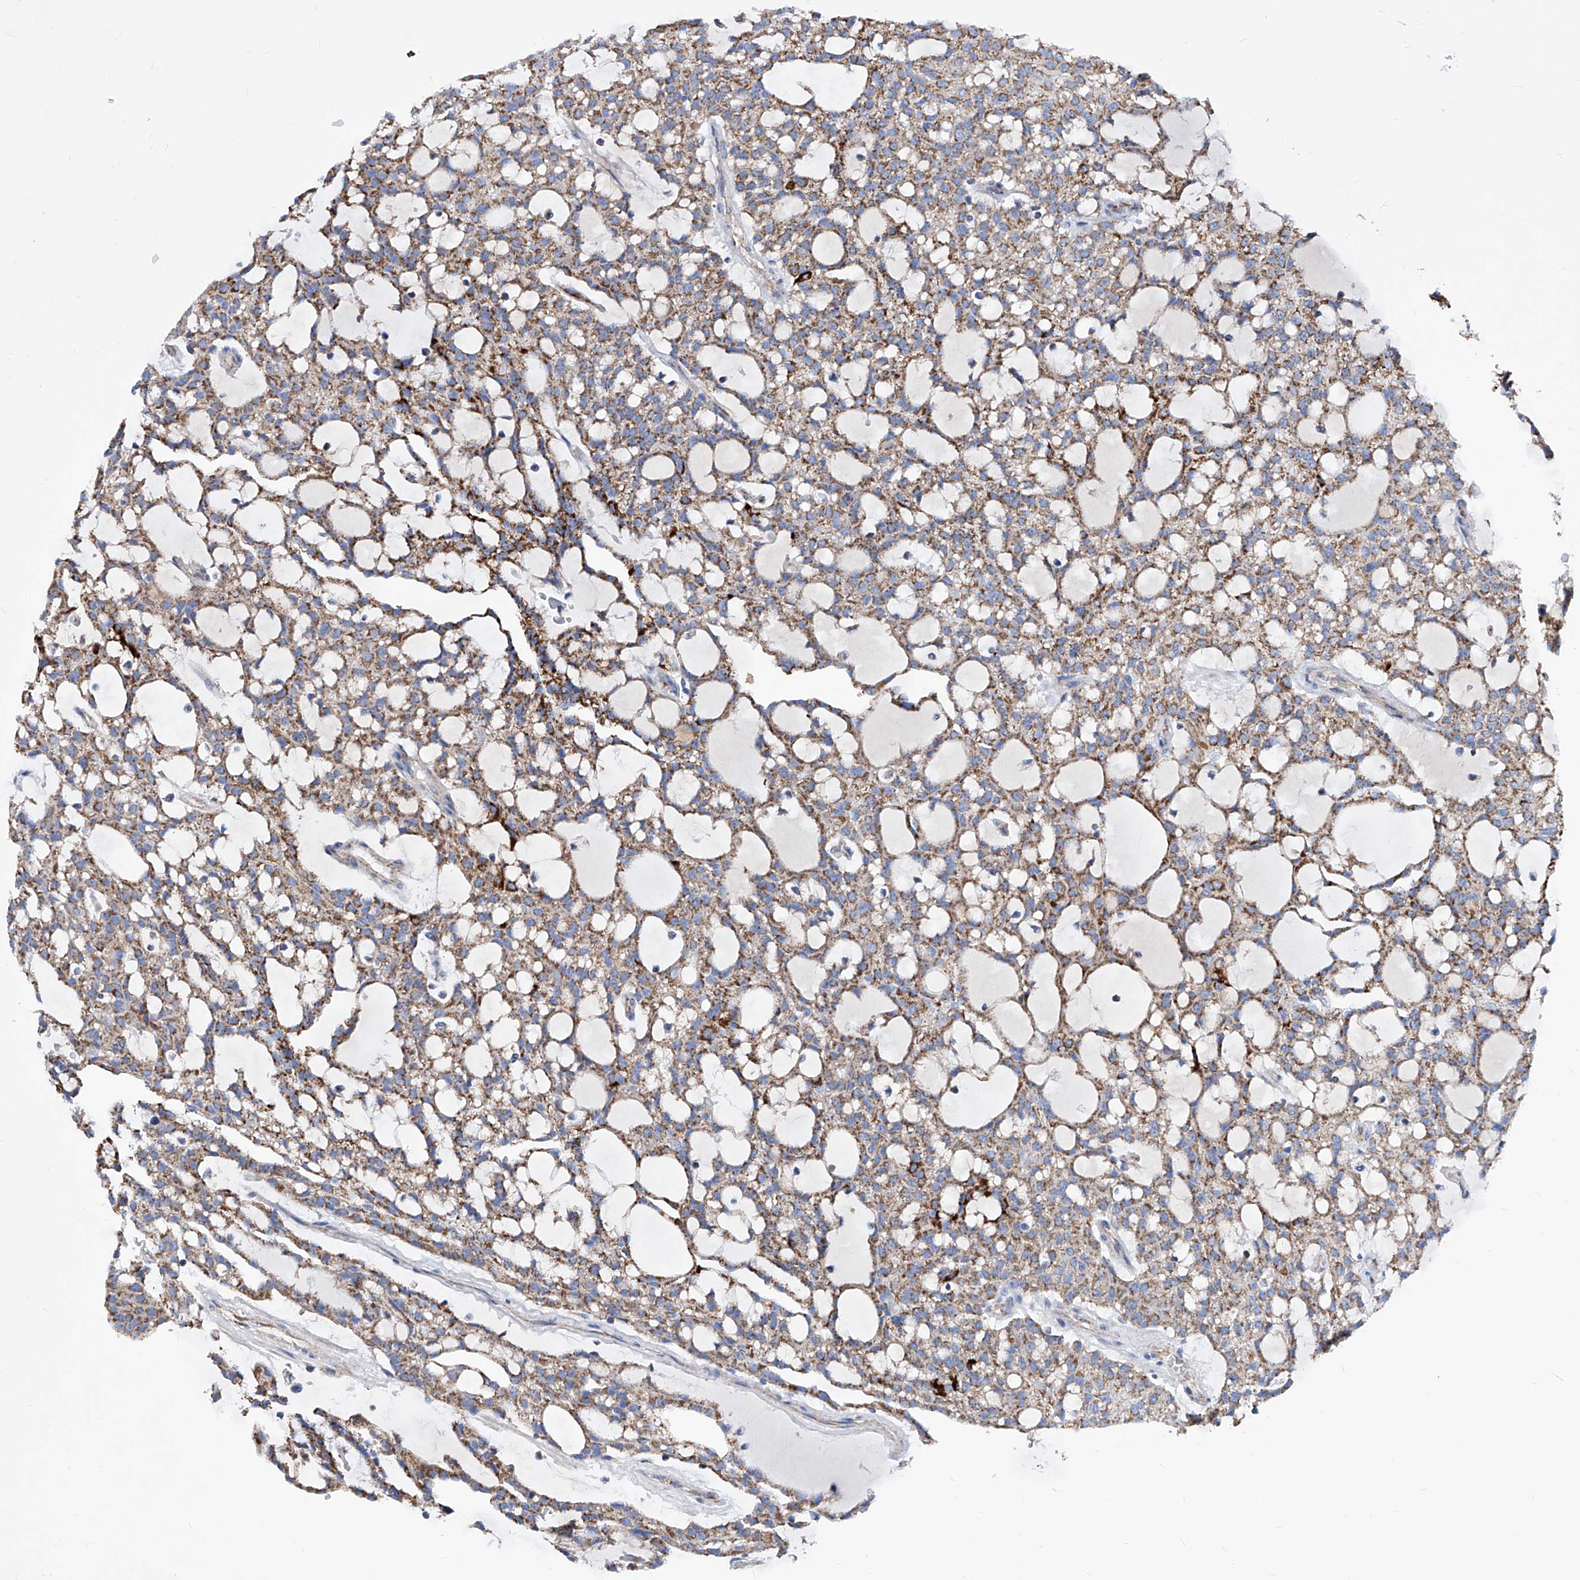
{"staining": {"intensity": "moderate", "quantity": ">75%", "location": "cytoplasmic/membranous"}, "tissue": "renal cancer", "cell_type": "Tumor cells", "image_type": "cancer", "snomed": [{"axis": "morphology", "description": "Adenocarcinoma, NOS"}, {"axis": "topography", "description": "Kidney"}], "caption": "Moderate cytoplasmic/membranous staining for a protein is present in approximately >75% of tumor cells of renal adenocarcinoma using immunohistochemistry.", "gene": "HRNR", "patient": {"sex": "male", "age": 63}}